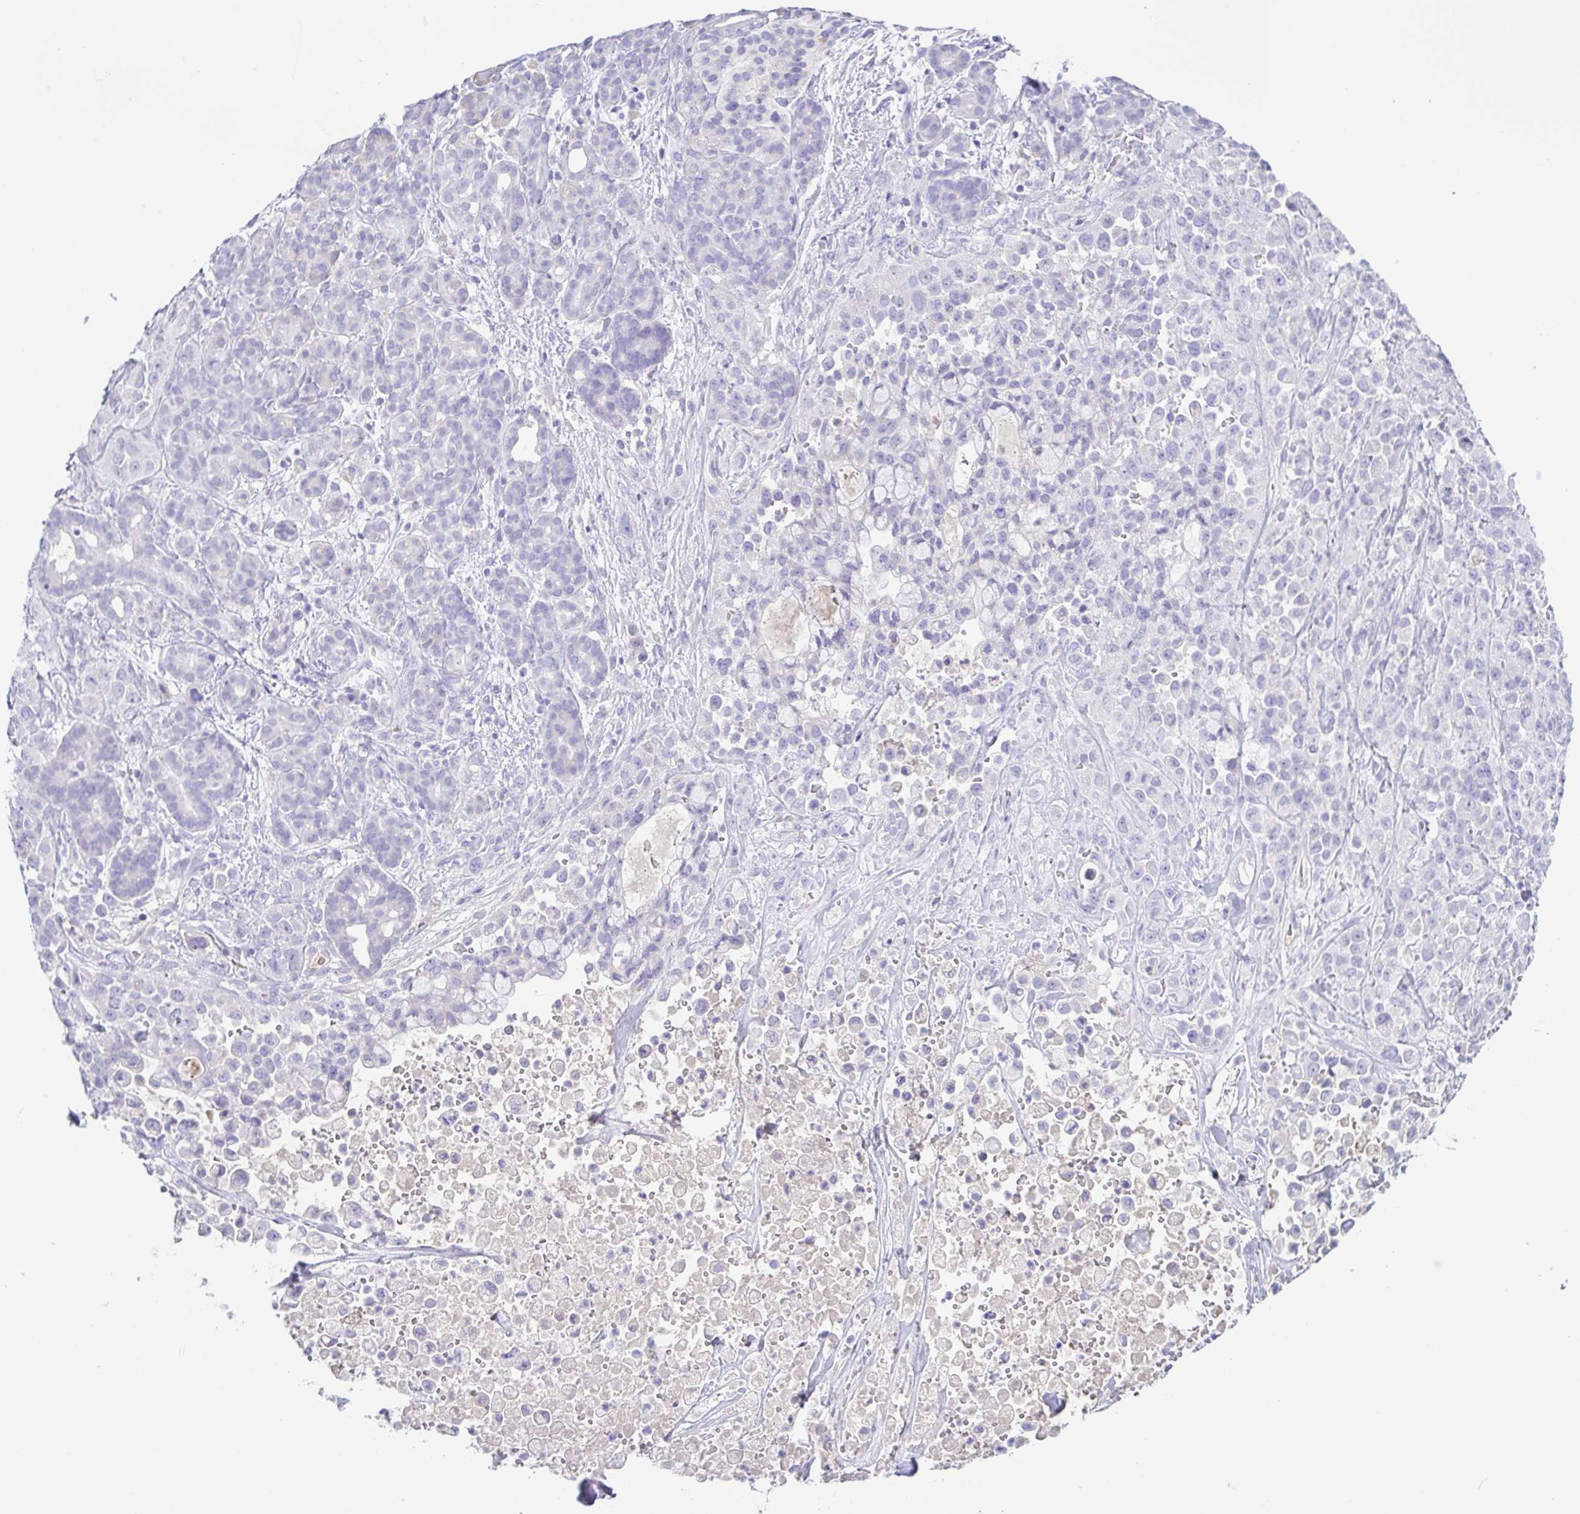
{"staining": {"intensity": "negative", "quantity": "none", "location": "none"}, "tissue": "pancreatic cancer", "cell_type": "Tumor cells", "image_type": "cancer", "snomed": [{"axis": "morphology", "description": "Adenocarcinoma, NOS"}, {"axis": "topography", "description": "Pancreas"}], "caption": "High power microscopy histopathology image of an immunohistochemistry image of pancreatic adenocarcinoma, revealing no significant staining in tumor cells.", "gene": "A1BG", "patient": {"sex": "male", "age": 44}}